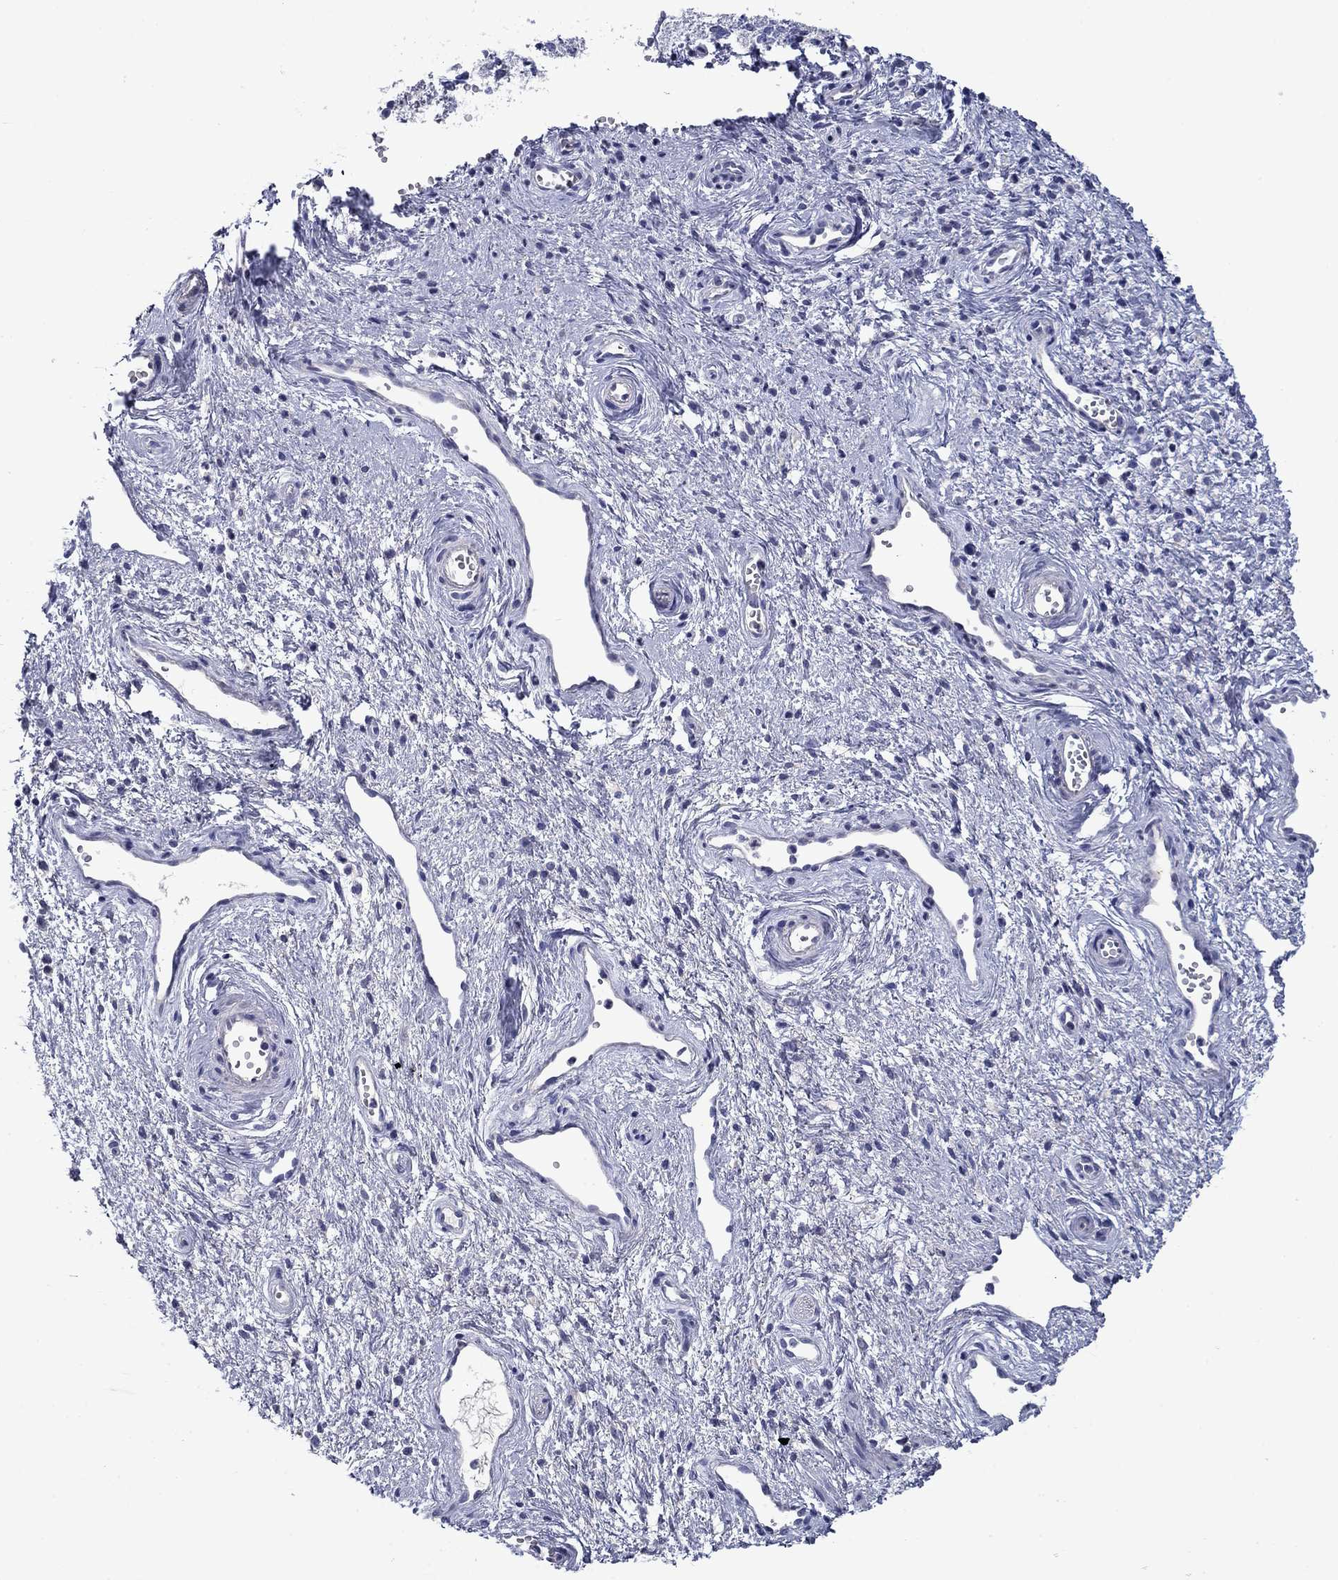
{"staining": {"intensity": "negative", "quantity": "none", "location": "none"}, "tissue": "cervical cancer", "cell_type": "Tumor cells", "image_type": "cancer", "snomed": [{"axis": "morphology", "description": "Squamous cell carcinoma, NOS"}, {"axis": "topography", "description": "Cervix"}], "caption": "Photomicrograph shows no significant protein staining in tumor cells of cervical cancer (squamous cell carcinoma).", "gene": "CNDP1", "patient": {"sex": "female", "age": 30}}